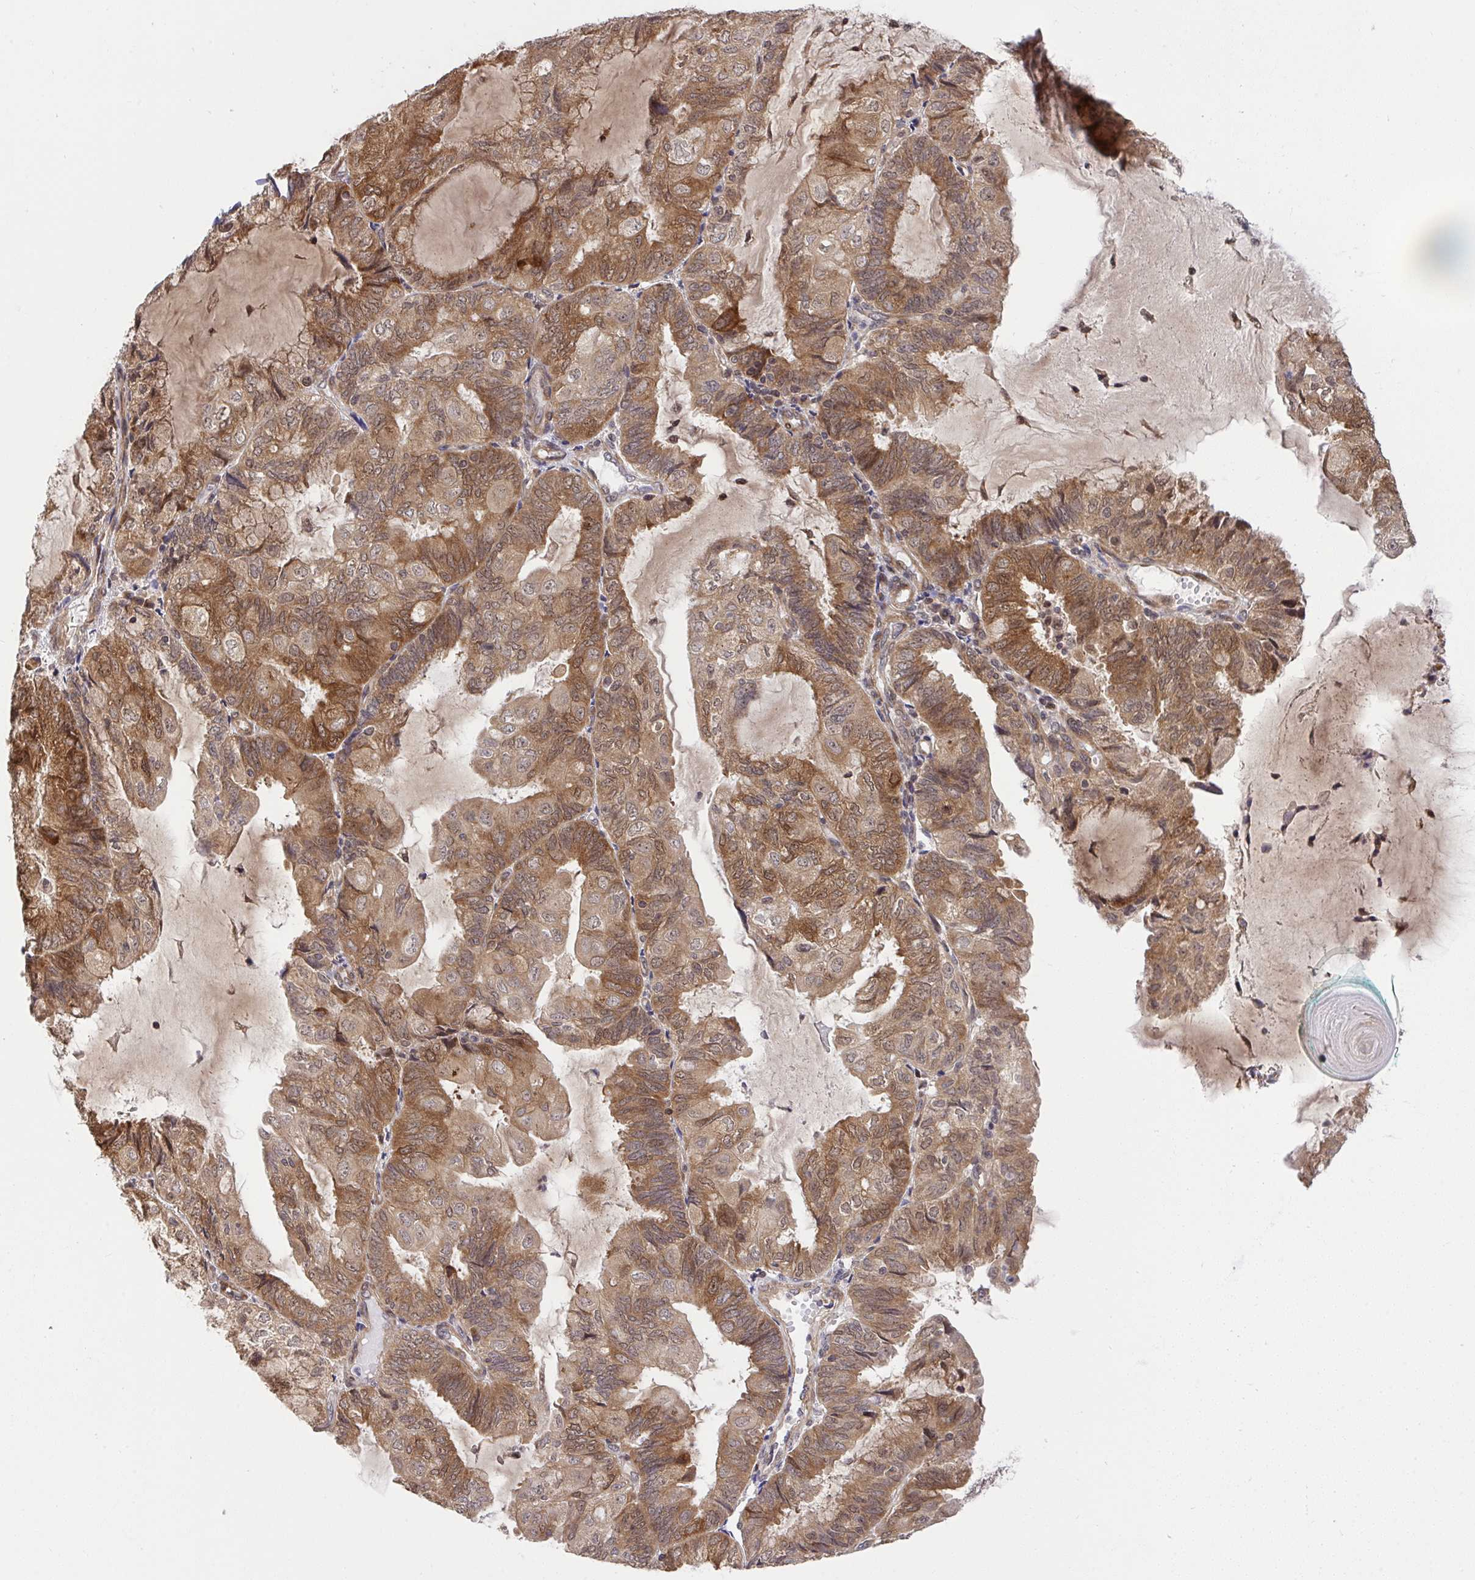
{"staining": {"intensity": "moderate", "quantity": ">75%", "location": "cytoplasmic/membranous"}, "tissue": "endometrial cancer", "cell_type": "Tumor cells", "image_type": "cancer", "snomed": [{"axis": "morphology", "description": "Adenocarcinoma, NOS"}, {"axis": "topography", "description": "Endometrium"}], "caption": "Tumor cells exhibit medium levels of moderate cytoplasmic/membranous staining in about >75% of cells in endometrial cancer (adenocarcinoma).", "gene": "ERI1", "patient": {"sex": "female", "age": 81}}